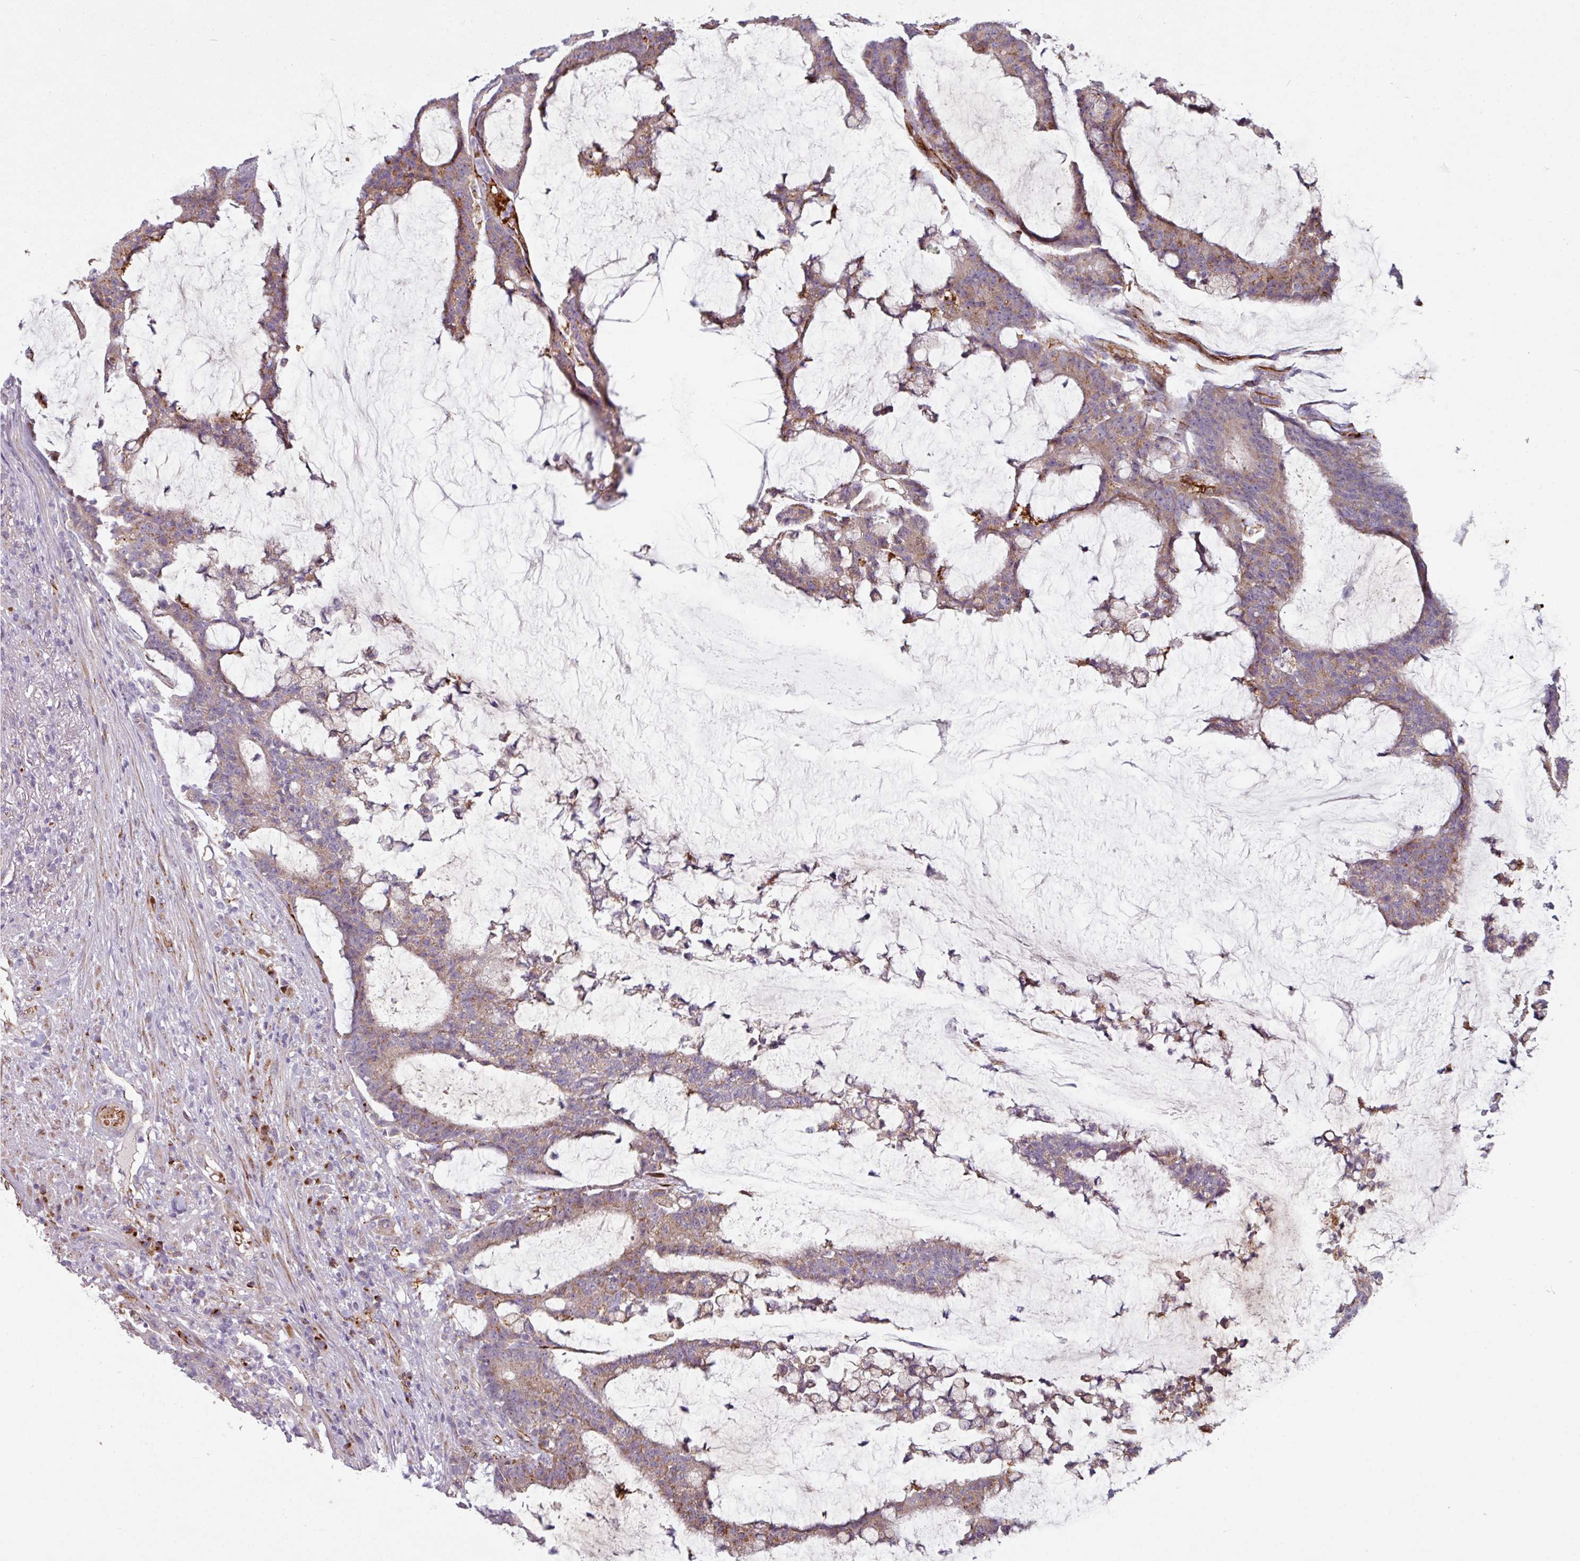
{"staining": {"intensity": "moderate", "quantity": "25%-75%", "location": "cytoplasmic/membranous"}, "tissue": "colorectal cancer", "cell_type": "Tumor cells", "image_type": "cancer", "snomed": [{"axis": "morphology", "description": "Adenocarcinoma, NOS"}, {"axis": "topography", "description": "Colon"}], "caption": "Protein positivity by immunohistochemistry (IHC) reveals moderate cytoplasmic/membranous expression in about 25%-75% of tumor cells in colorectal adenocarcinoma. The protein is shown in brown color, while the nuclei are stained blue.", "gene": "PRODH2", "patient": {"sex": "female", "age": 84}}